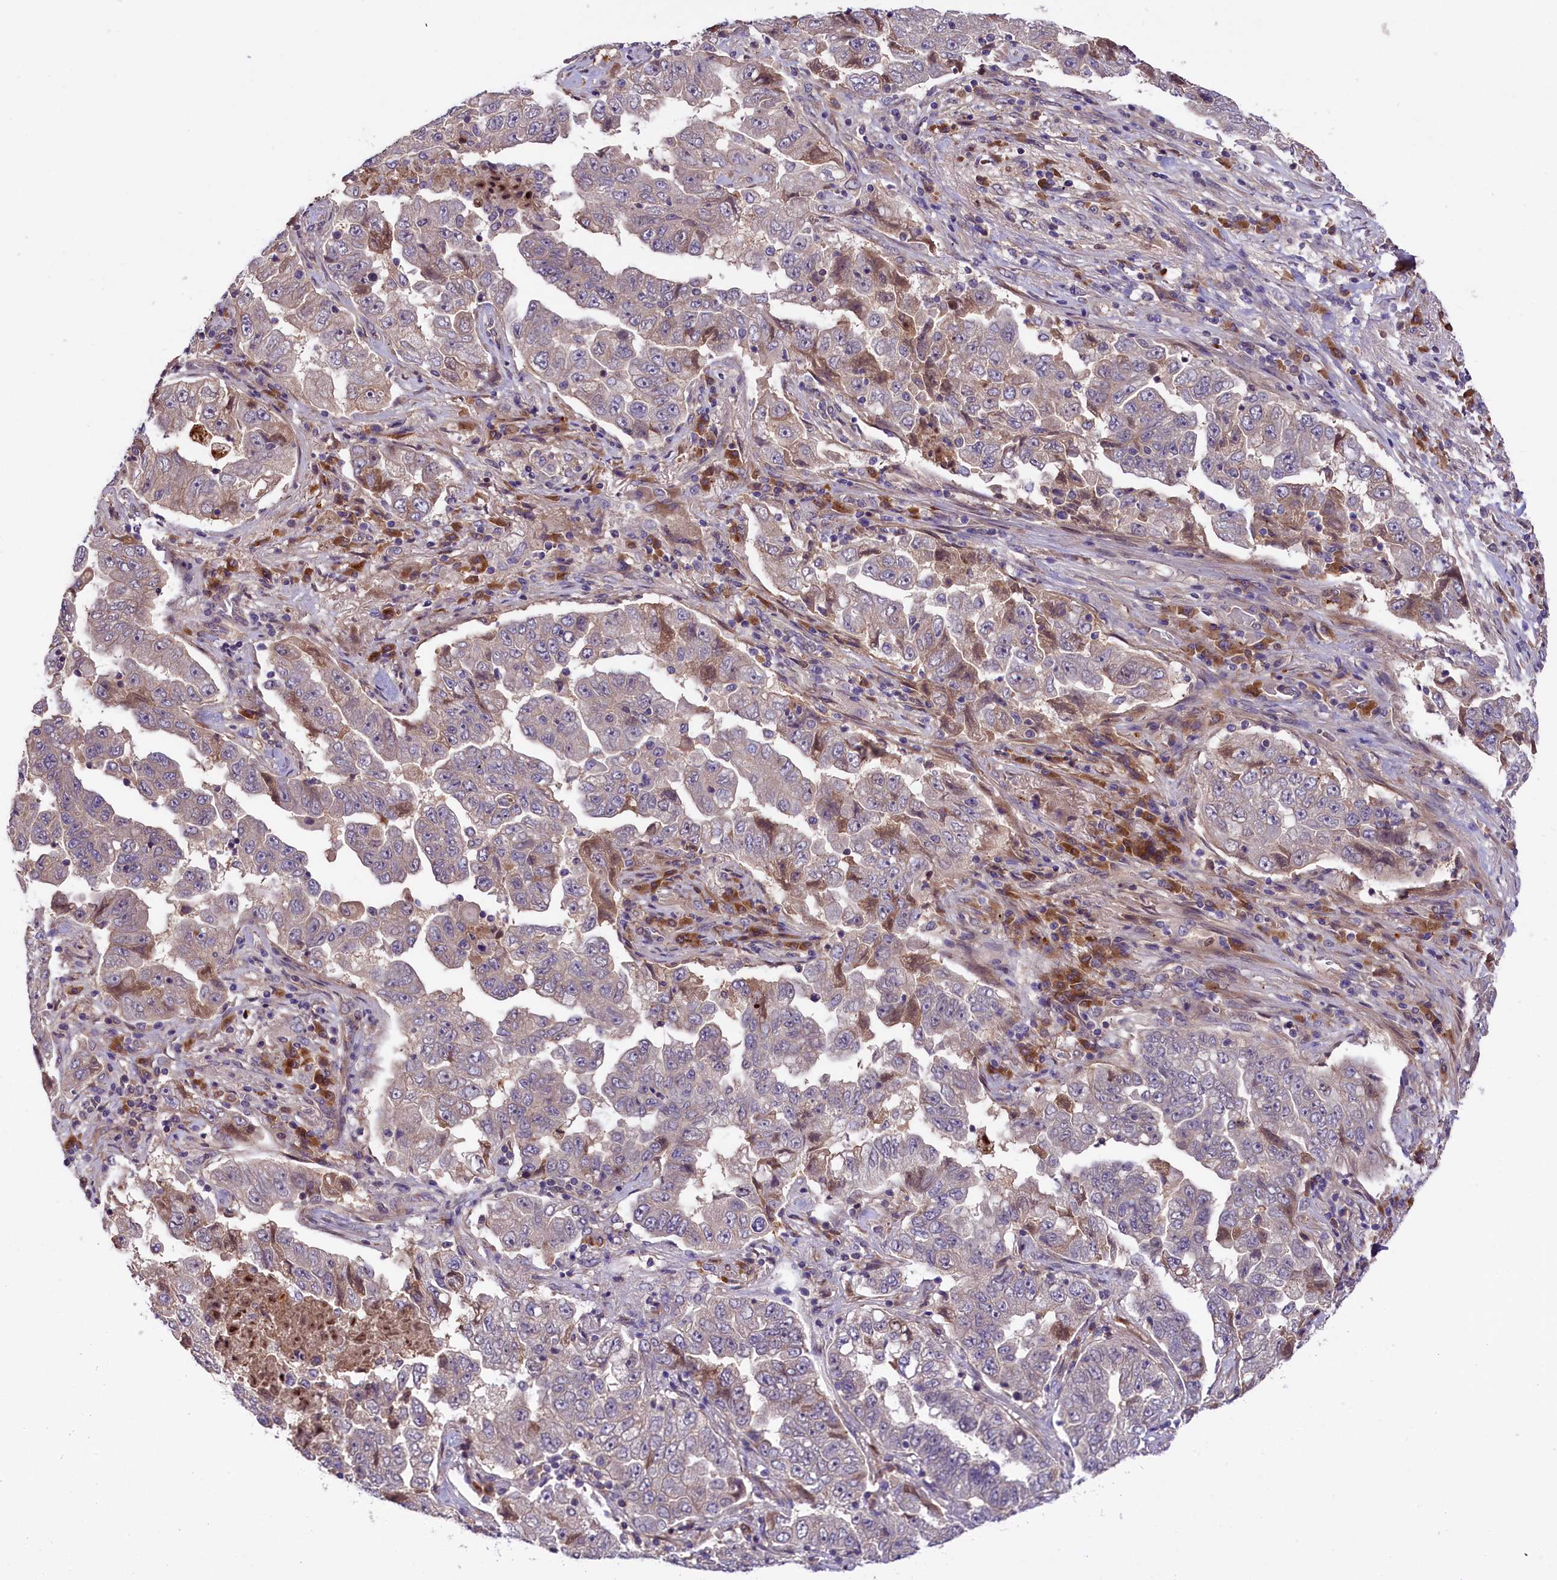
{"staining": {"intensity": "weak", "quantity": "<25%", "location": "cytoplasmic/membranous"}, "tissue": "lung cancer", "cell_type": "Tumor cells", "image_type": "cancer", "snomed": [{"axis": "morphology", "description": "Adenocarcinoma, NOS"}, {"axis": "topography", "description": "Lung"}], "caption": "A micrograph of adenocarcinoma (lung) stained for a protein exhibits no brown staining in tumor cells.", "gene": "SETD6", "patient": {"sex": "female", "age": 51}}